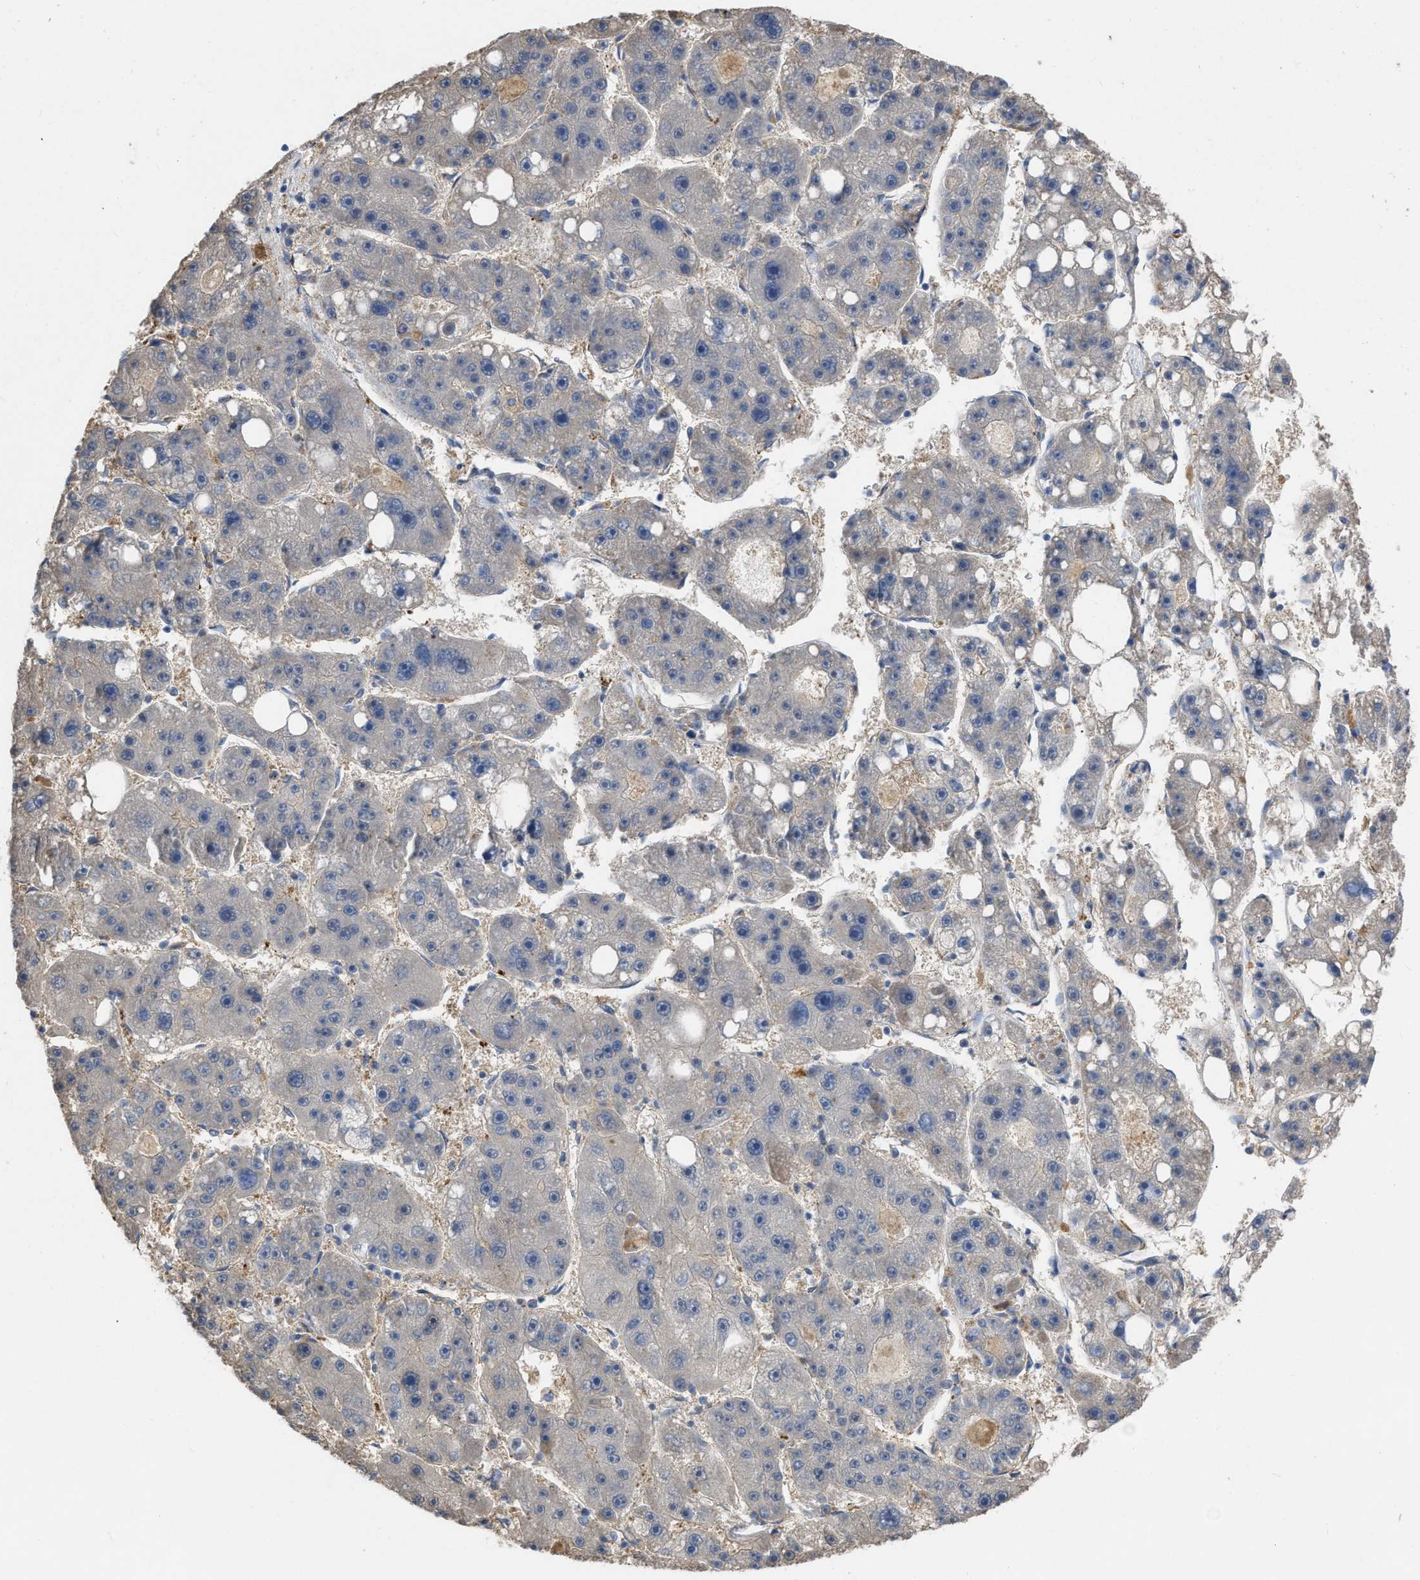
{"staining": {"intensity": "negative", "quantity": "none", "location": "none"}, "tissue": "liver cancer", "cell_type": "Tumor cells", "image_type": "cancer", "snomed": [{"axis": "morphology", "description": "Carcinoma, Hepatocellular, NOS"}, {"axis": "topography", "description": "Liver"}], "caption": "This is an immunohistochemistry histopathology image of liver cancer (hepatocellular carcinoma). There is no positivity in tumor cells.", "gene": "SLC4A11", "patient": {"sex": "female", "age": 61}}